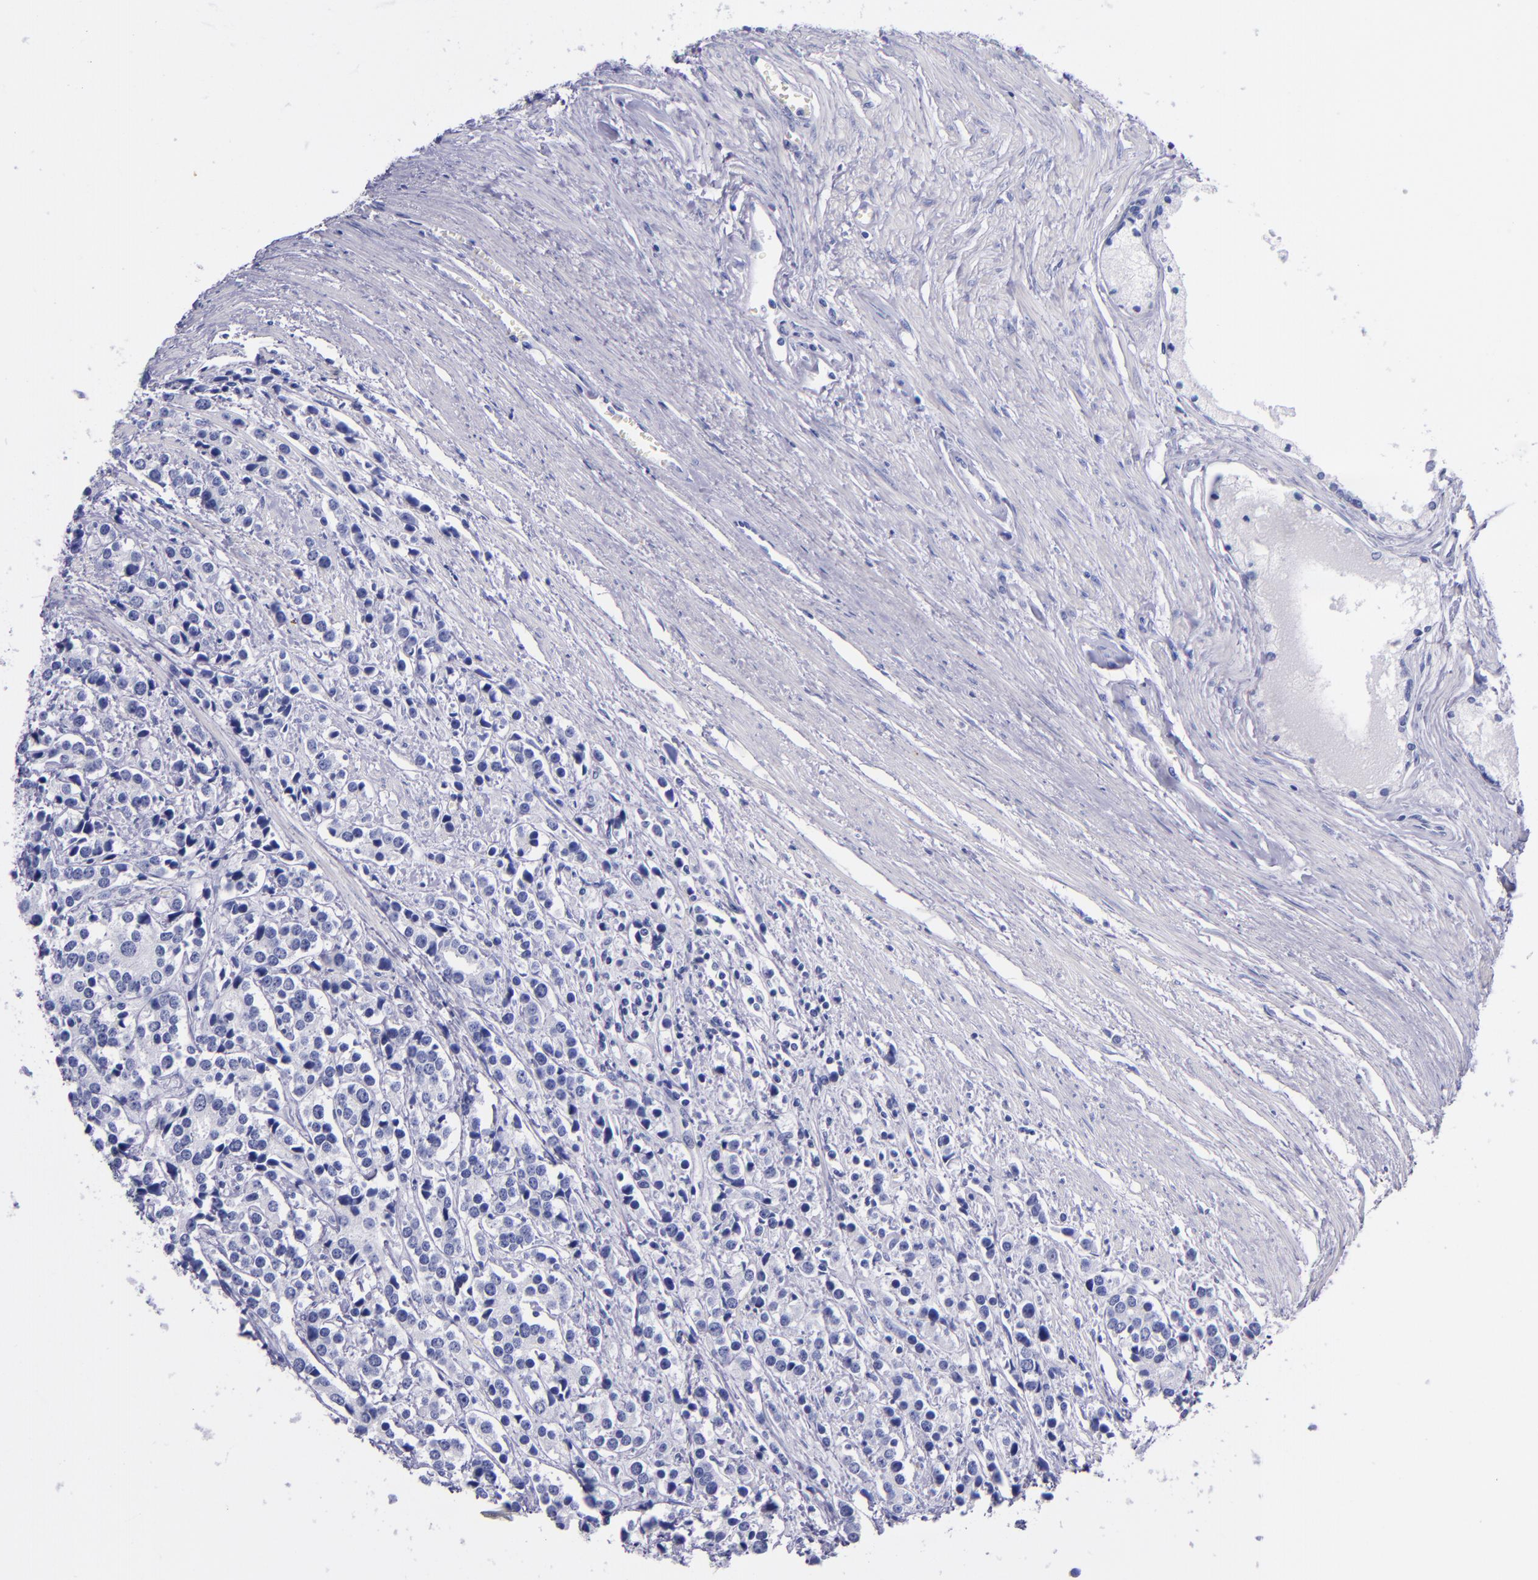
{"staining": {"intensity": "negative", "quantity": "none", "location": "none"}, "tissue": "prostate cancer", "cell_type": "Tumor cells", "image_type": "cancer", "snomed": [{"axis": "morphology", "description": "Adenocarcinoma, High grade"}, {"axis": "topography", "description": "Prostate"}], "caption": "Tumor cells show no significant positivity in prostate cancer.", "gene": "SV2A", "patient": {"sex": "male", "age": 71}}